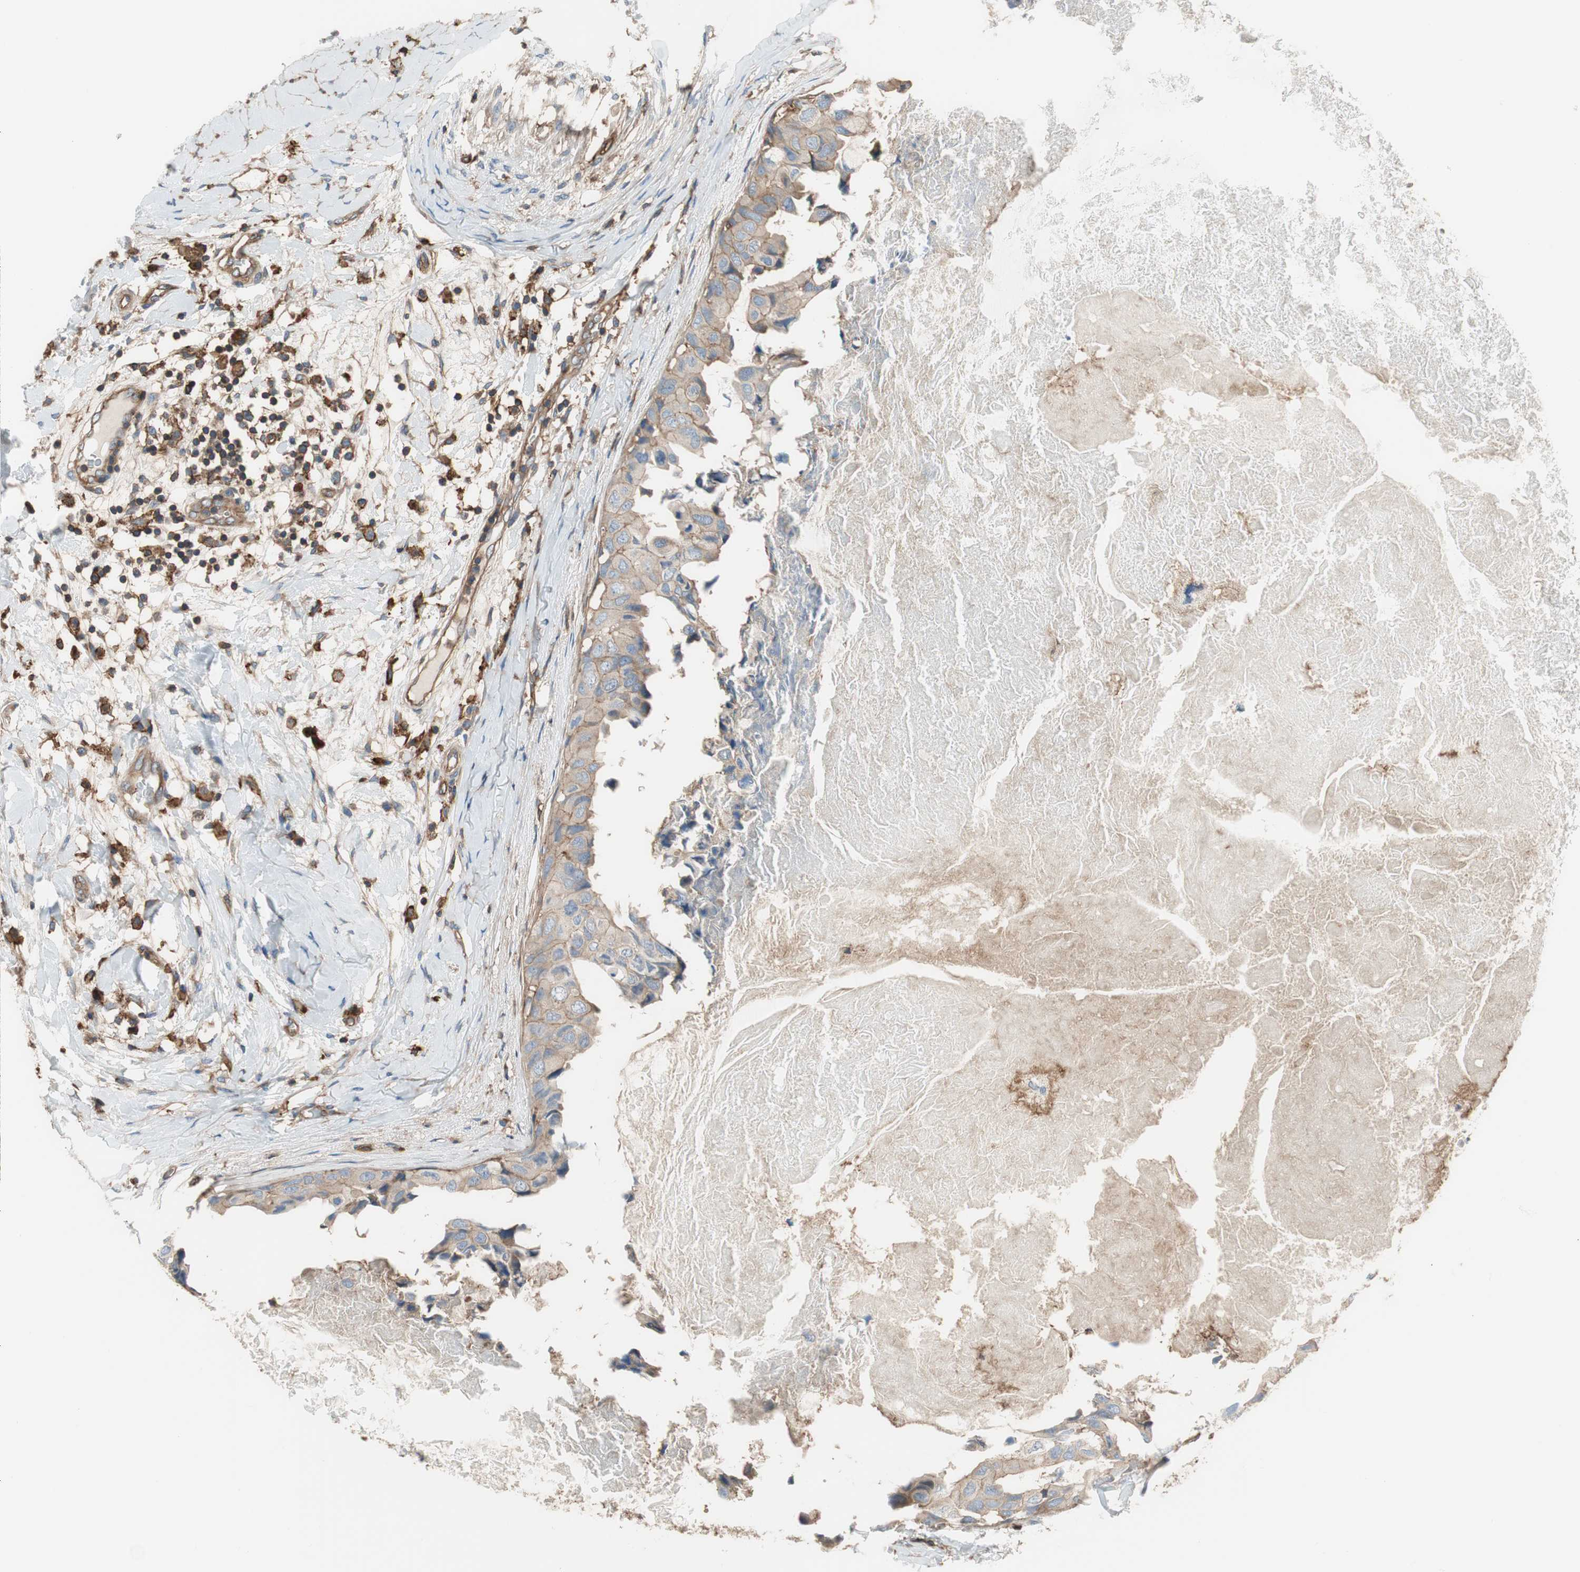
{"staining": {"intensity": "weak", "quantity": "25%-75%", "location": "cytoplasmic/membranous"}, "tissue": "breast cancer", "cell_type": "Tumor cells", "image_type": "cancer", "snomed": [{"axis": "morphology", "description": "Duct carcinoma"}, {"axis": "topography", "description": "Breast"}], "caption": "Tumor cells demonstrate weak cytoplasmic/membranous staining in about 25%-75% of cells in breast infiltrating ductal carcinoma.", "gene": "IL1RL1", "patient": {"sex": "female", "age": 40}}